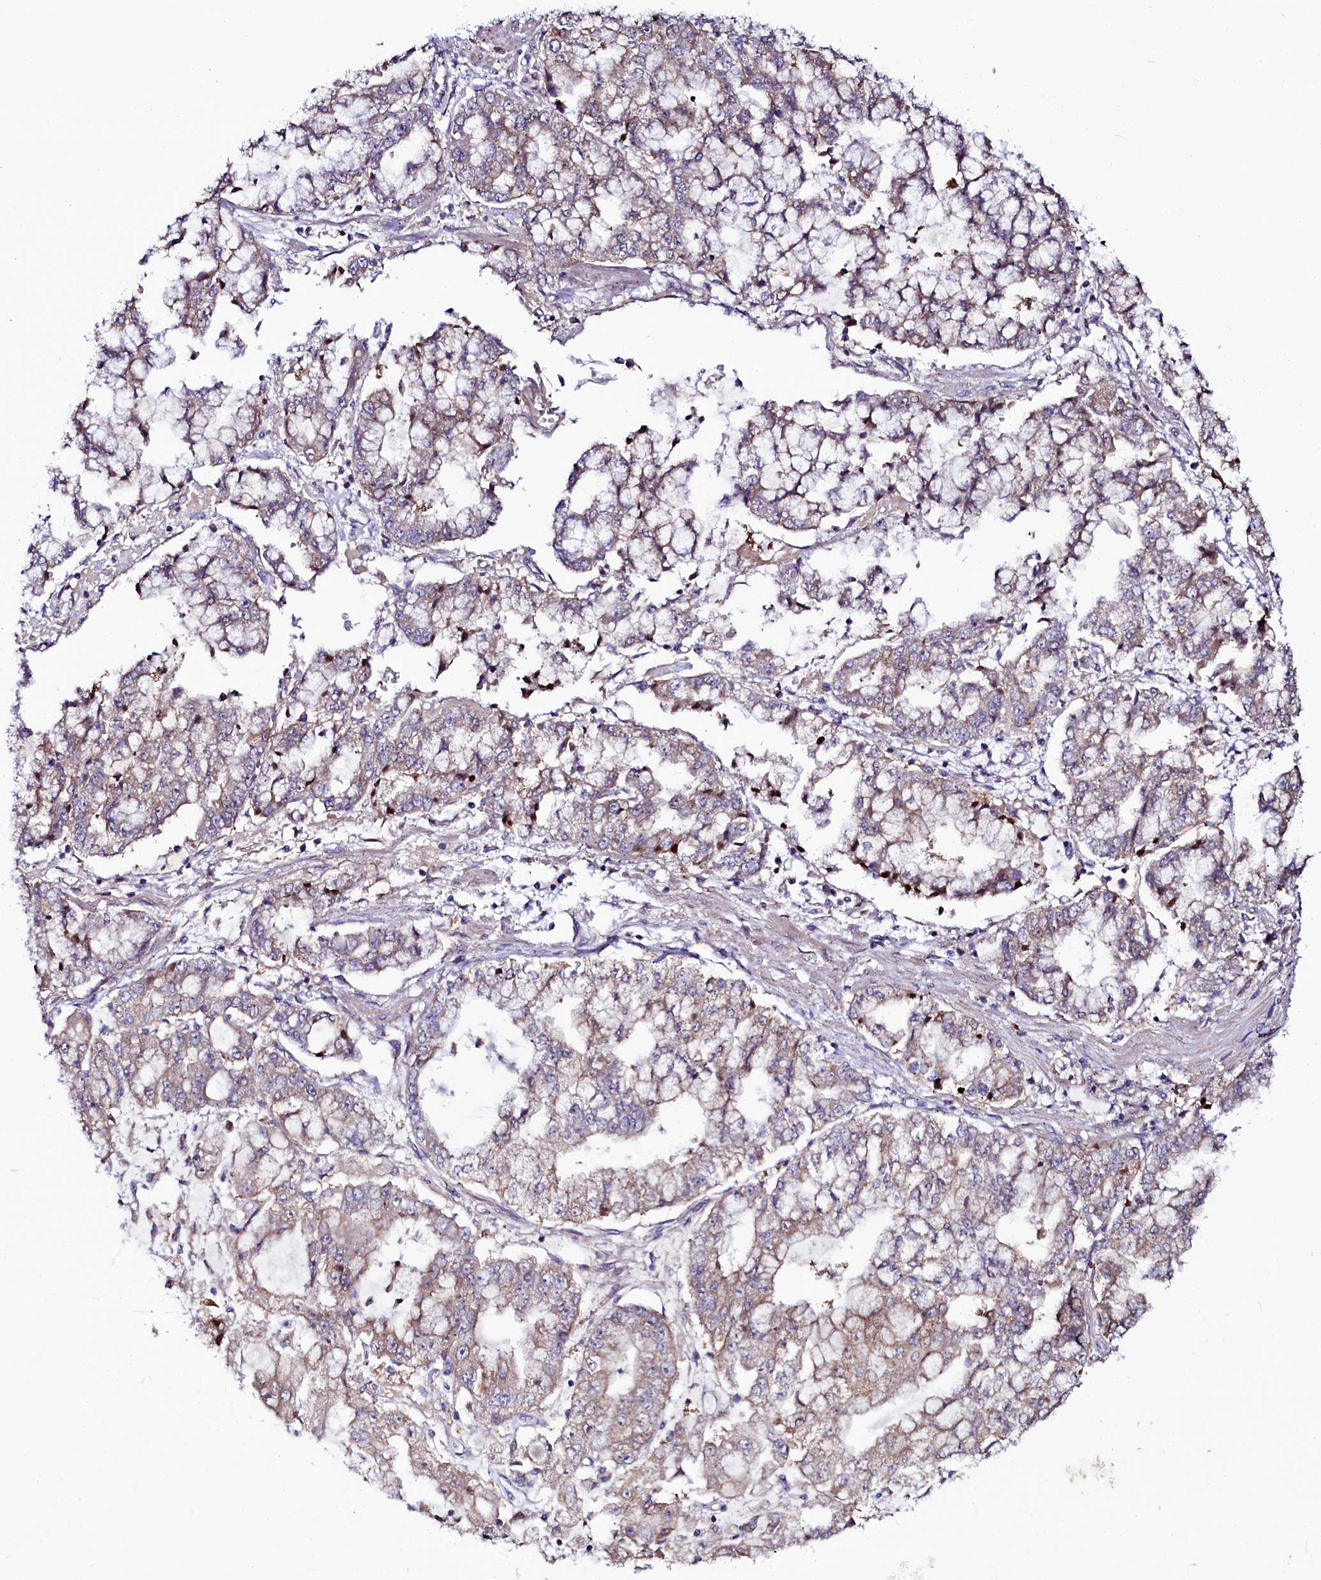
{"staining": {"intensity": "moderate", "quantity": ">75%", "location": "cytoplasmic/membranous"}, "tissue": "stomach cancer", "cell_type": "Tumor cells", "image_type": "cancer", "snomed": [{"axis": "morphology", "description": "Adenocarcinoma, NOS"}, {"axis": "topography", "description": "Stomach"}], "caption": "There is medium levels of moderate cytoplasmic/membranous staining in tumor cells of stomach cancer (adenocarcinoma), as demonstrated by immunohistochemical staining (brown color).", "gene": "USPL1", "patient": {"sex": "male", "age": 76}}